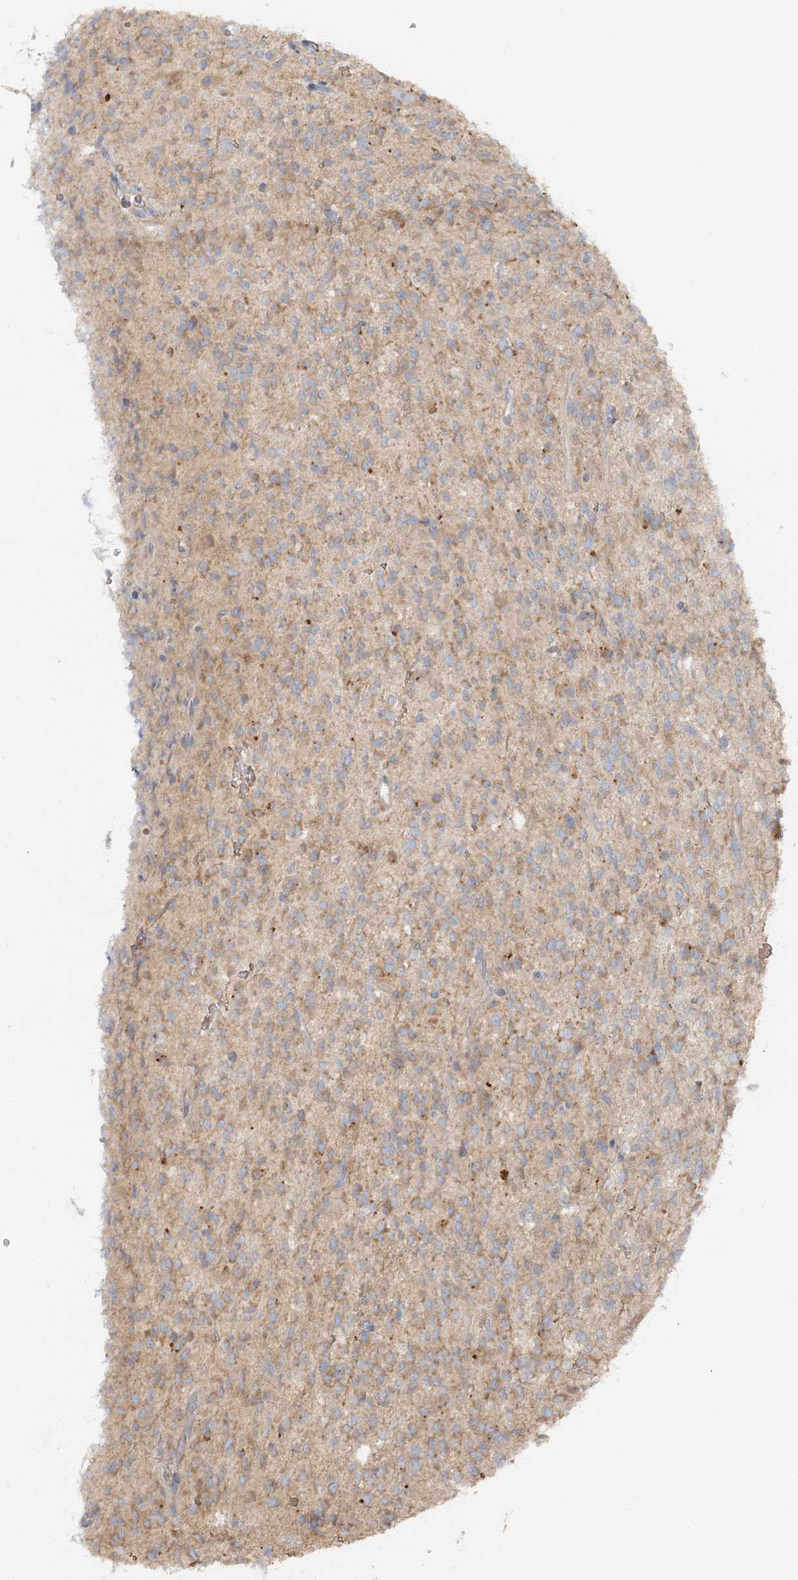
{"staining": {"intensity": "weak", "quantity": "25%-75%", "location": "cytoplasmic/membranous"}, "tissue": "glioma", "cell_type": "Tumor cells", "image_type": "cancer", "snomed": [{"axis": "morphology", "description": "Glioma, malignant, High grade"}, {"axis": "topography", "description": "Brain"}], "caption": "Malignant glioma (high-grade) stained for a protein (brown) displays weak cytoplasmic/membranous positive staining in about 25%-75% of tumor cells.", "gene": "TBC1D5", "patient": {"sex": "male", "age": 34}}